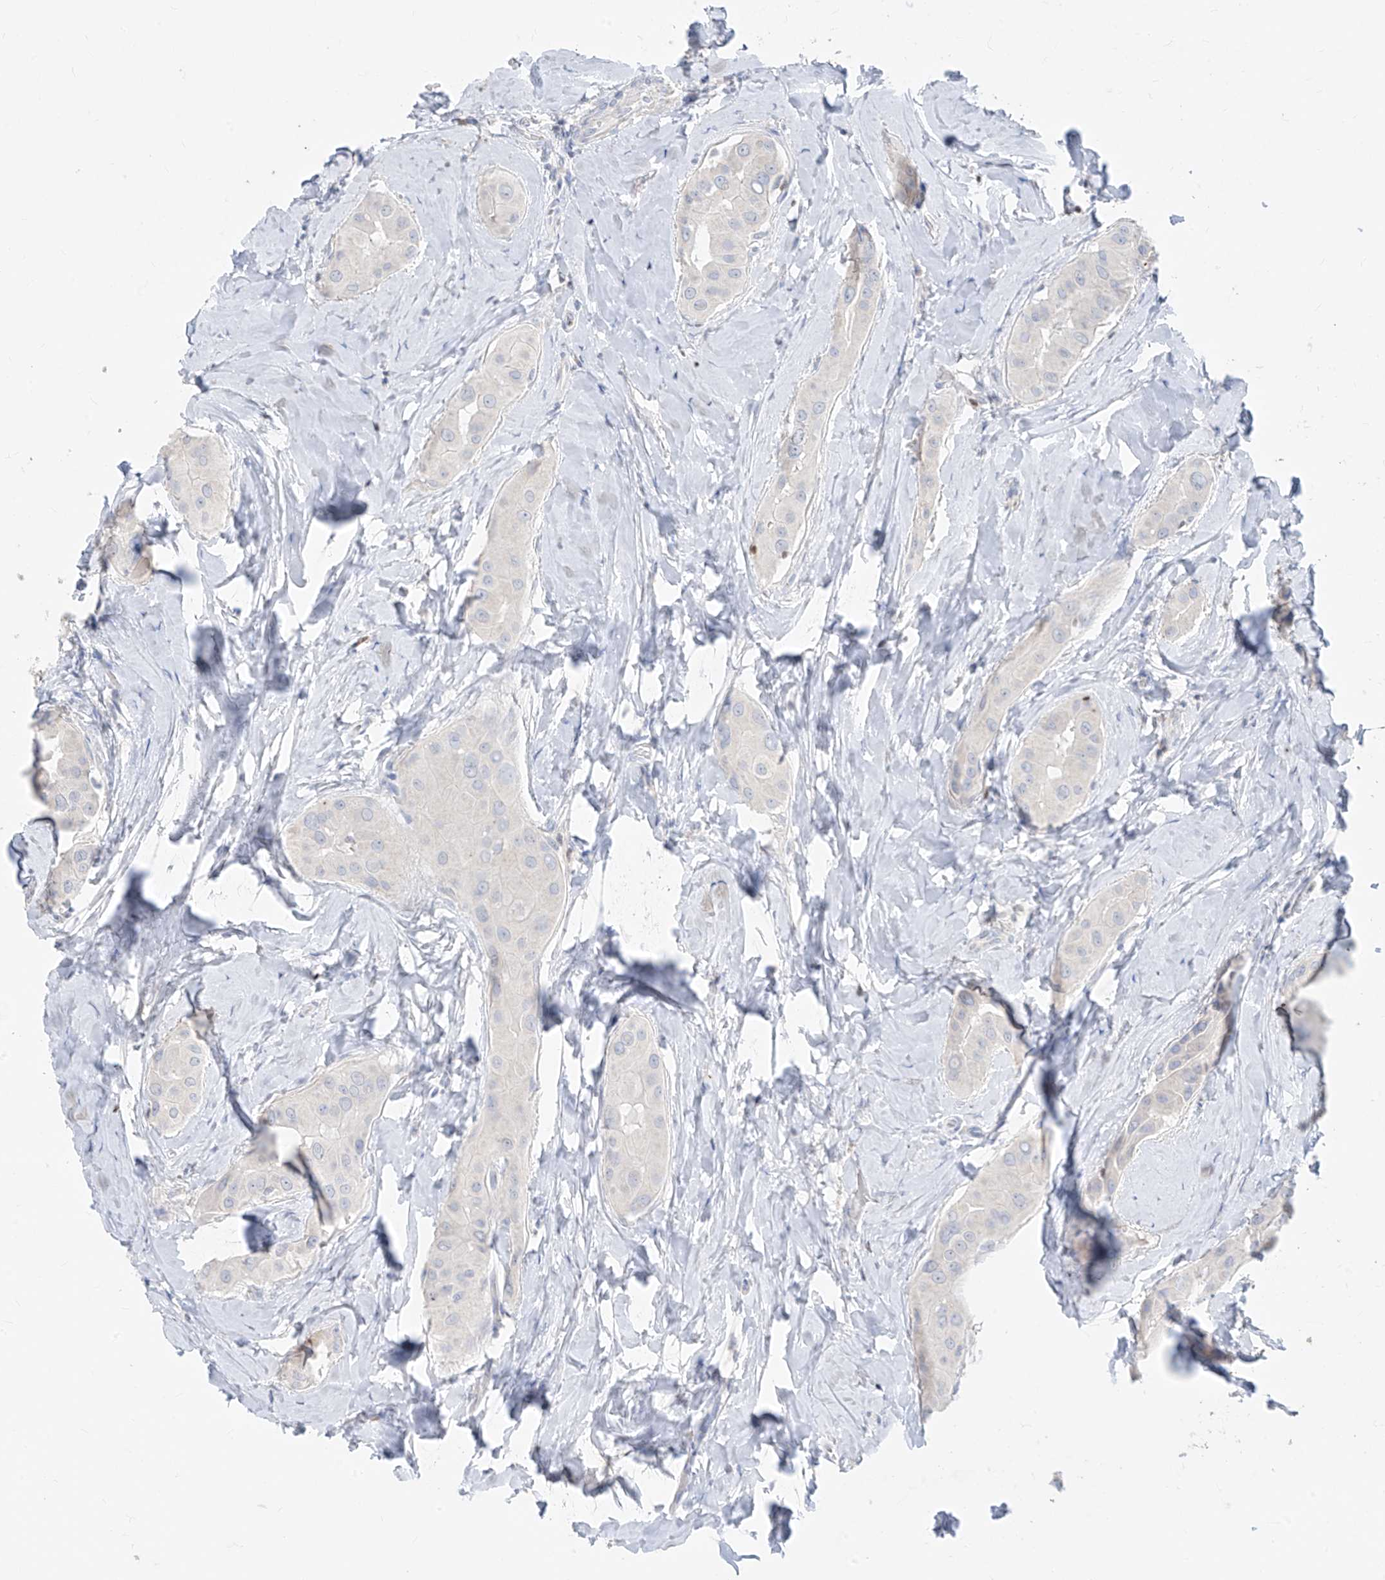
{"staining": {"intensity": "negative", "quantity": "none", "location": "none"}, "tissue": "thyroid cancer", "cell_type": "Tumor cells", "image_type": "cancer", "snomed": [{"axis": "morphology", "description": "Papillary adenocarcinoma, NOS"}, {"axis": "topography", "description": "Thyroid gland"}], "caption": "Thyroid papillary adenocarcinoma was stained to show a protein in brown. There is no significant expression in tumor cells.", "gene": "TBX21", "patient": {"sex": "male", "age": 33}}